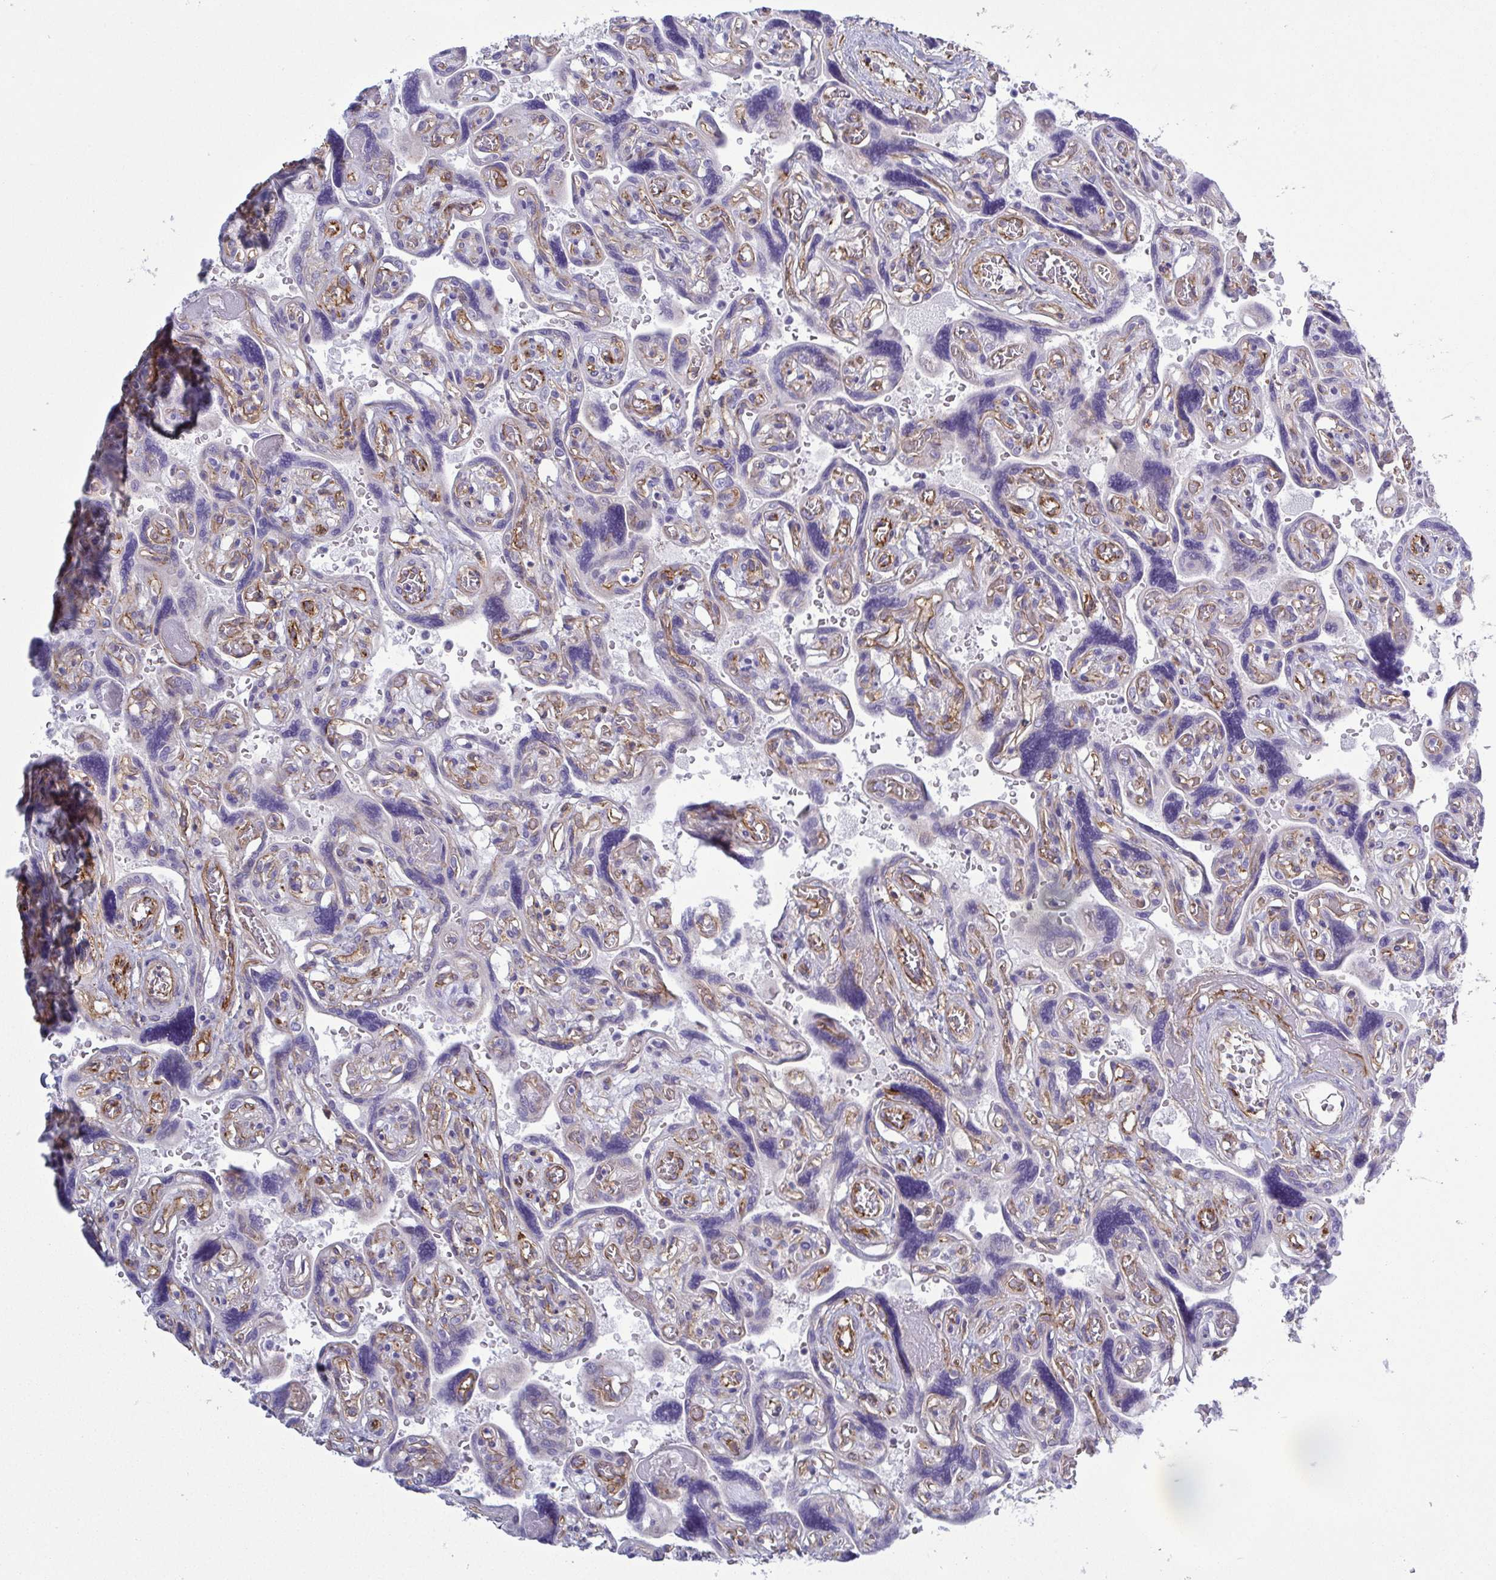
{"staining": {"intensity": "moderate", "quantity": "25%-75%", "location": "cytoplasmic/membranous"}, "tissue": "placenta", "cell_type": "Decidual cells", "image_type": "normal", "snomed": [{"axis": "morphology", "description": "Normal tissue, NOS"}, {"axis": "topography", "description": "Placenta"}], "caption": "The histopathology image displays staining of normal placenta, revealing moderate cytoplasmic/membranous protein expression (brown color) within decidual cells.", "gene": "LIMA1", "patient": {"sex": "female", "age": 32}}